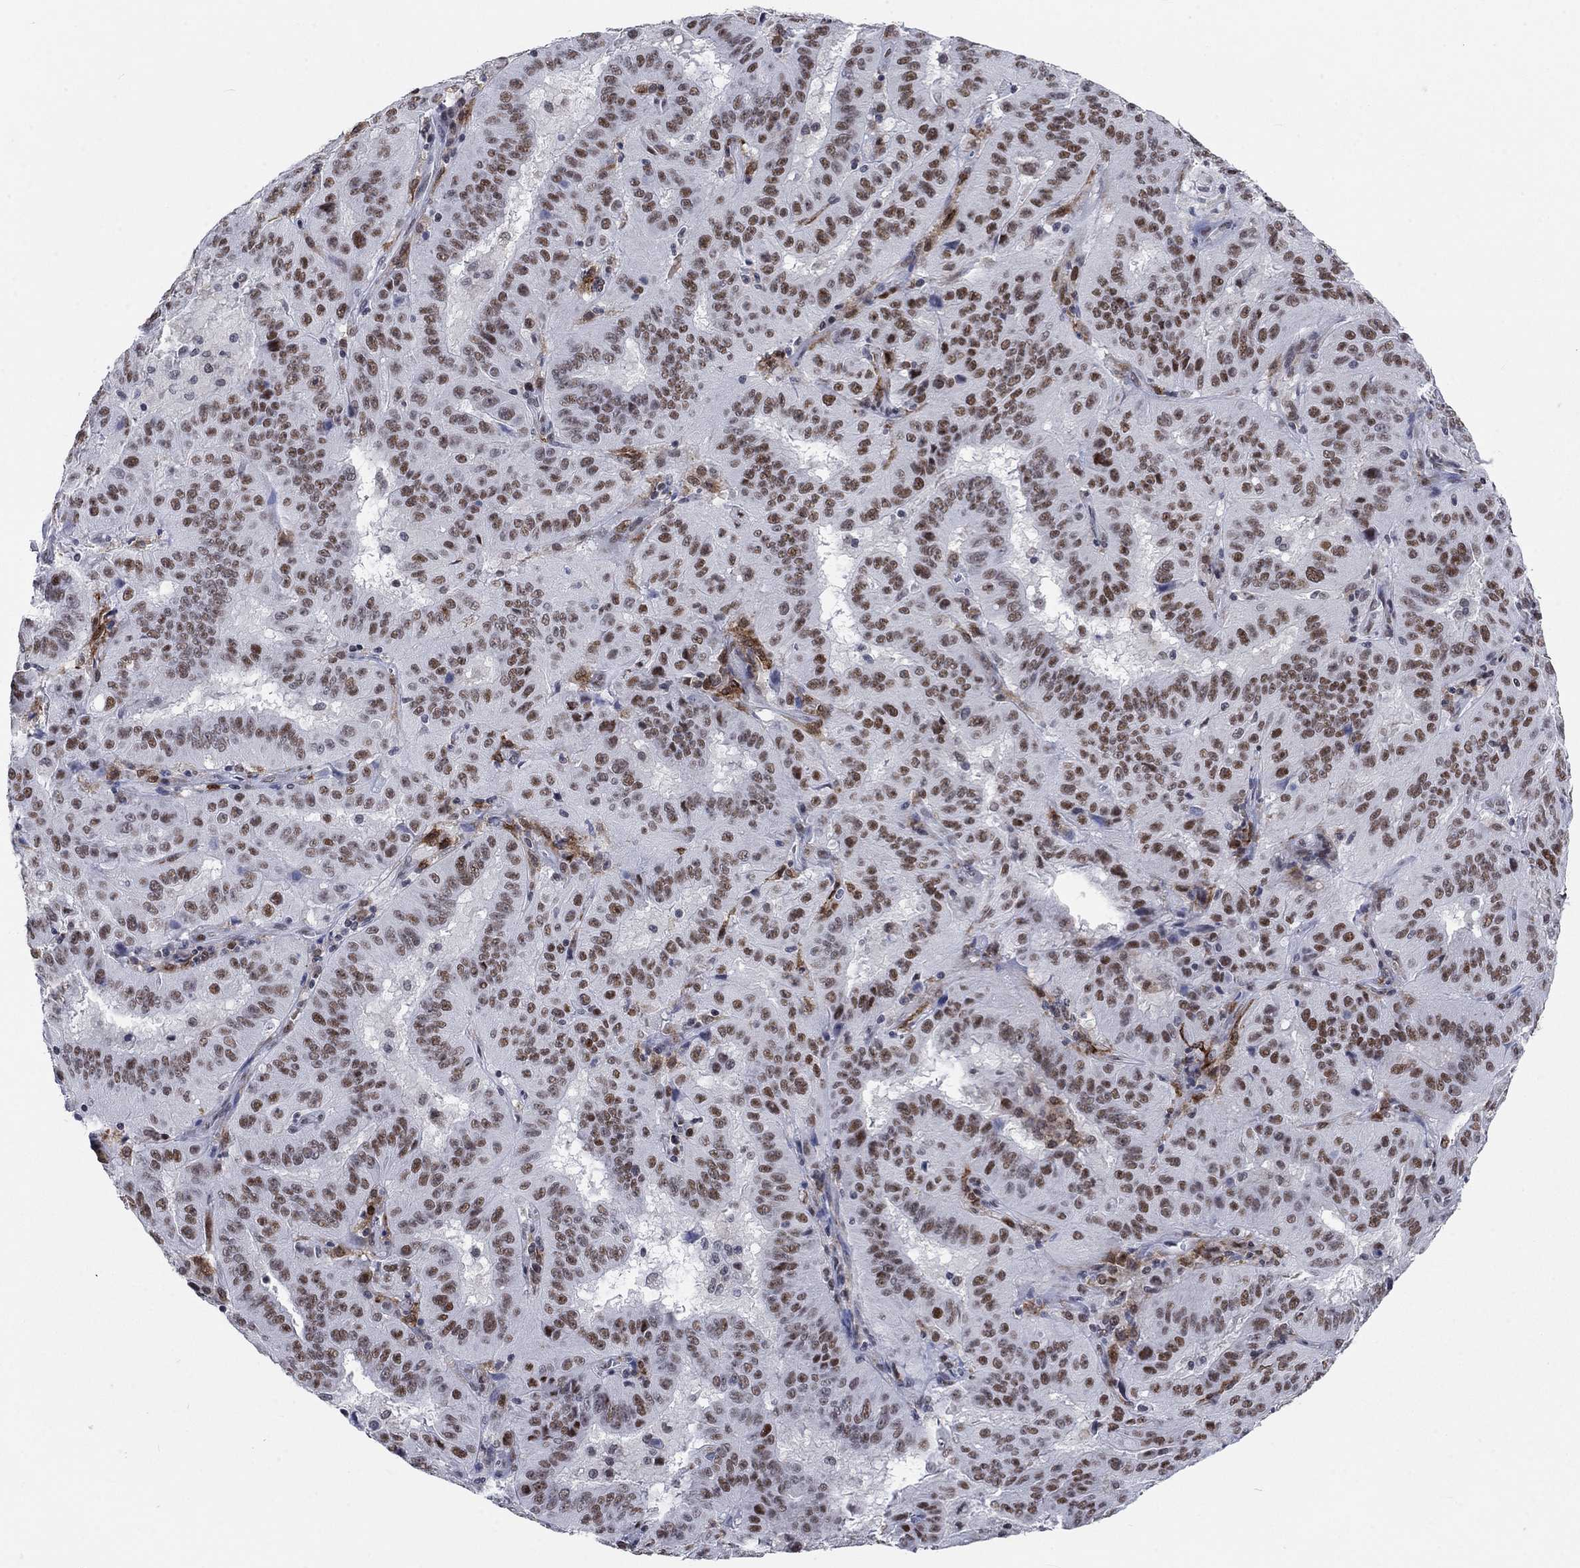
{"staining": {"intensity": "moderate", "quantity": ">75%", "location": "nuclear"}, "tissue": "pancreatic cancer", "cell_type": "Tumor cells", "image_type": "cancer", "snomed": [{"axis": "morphology", "description": "Adenocarcinoma, NOS"}, {"axis": "topography", "description": "Pancreas"}], "caption": "There is medium levels of moderate nuclear expression in tumor cells of adenocarcinoma (pancreatic), as demonstrated by immunohistochemical staining (brown color).", "gene": "HCFC1", "patient": {"sex": "male", "age": 63}}